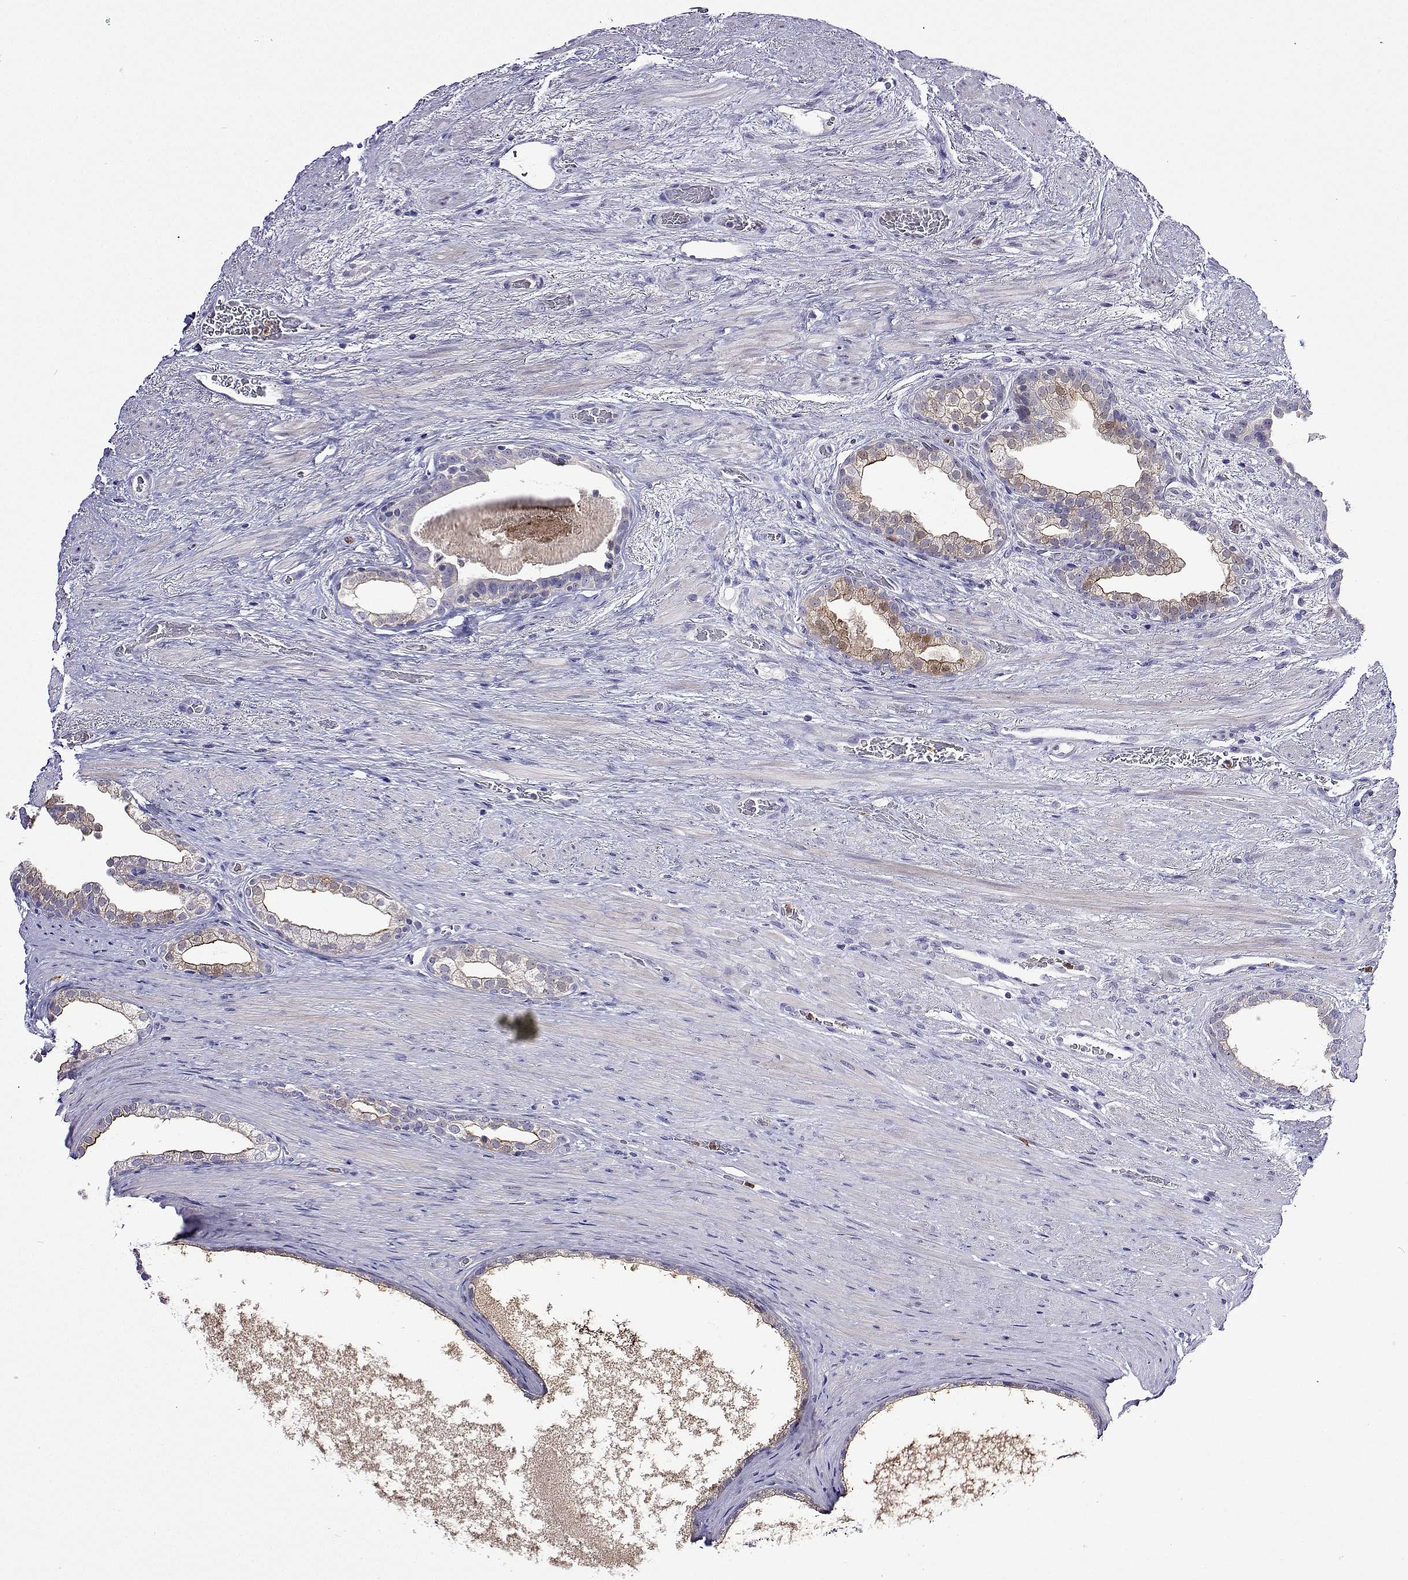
{"staining": {"intensity": "moderate", "quantity": "<25%", "location": "cytoplasmic/membranous,nuclear"}, "tissue": "prostate cancer", "cell_type": "Tumor cells", "image_type": "cancer", "snomed": [{"axis": "morphology", "description": "Adenocarcinoma, High grade"}, {"axis": "topography", "description": "Prostate"}], "caption": "Immunohistochemistry of prostate cancer reveals low levels of moderate cytoplasmic/membranous and nuclear positivity in about <25% of tumor cells.", "gene": "SULT2A1", "patient": {"sex": "male", "age": 65}}